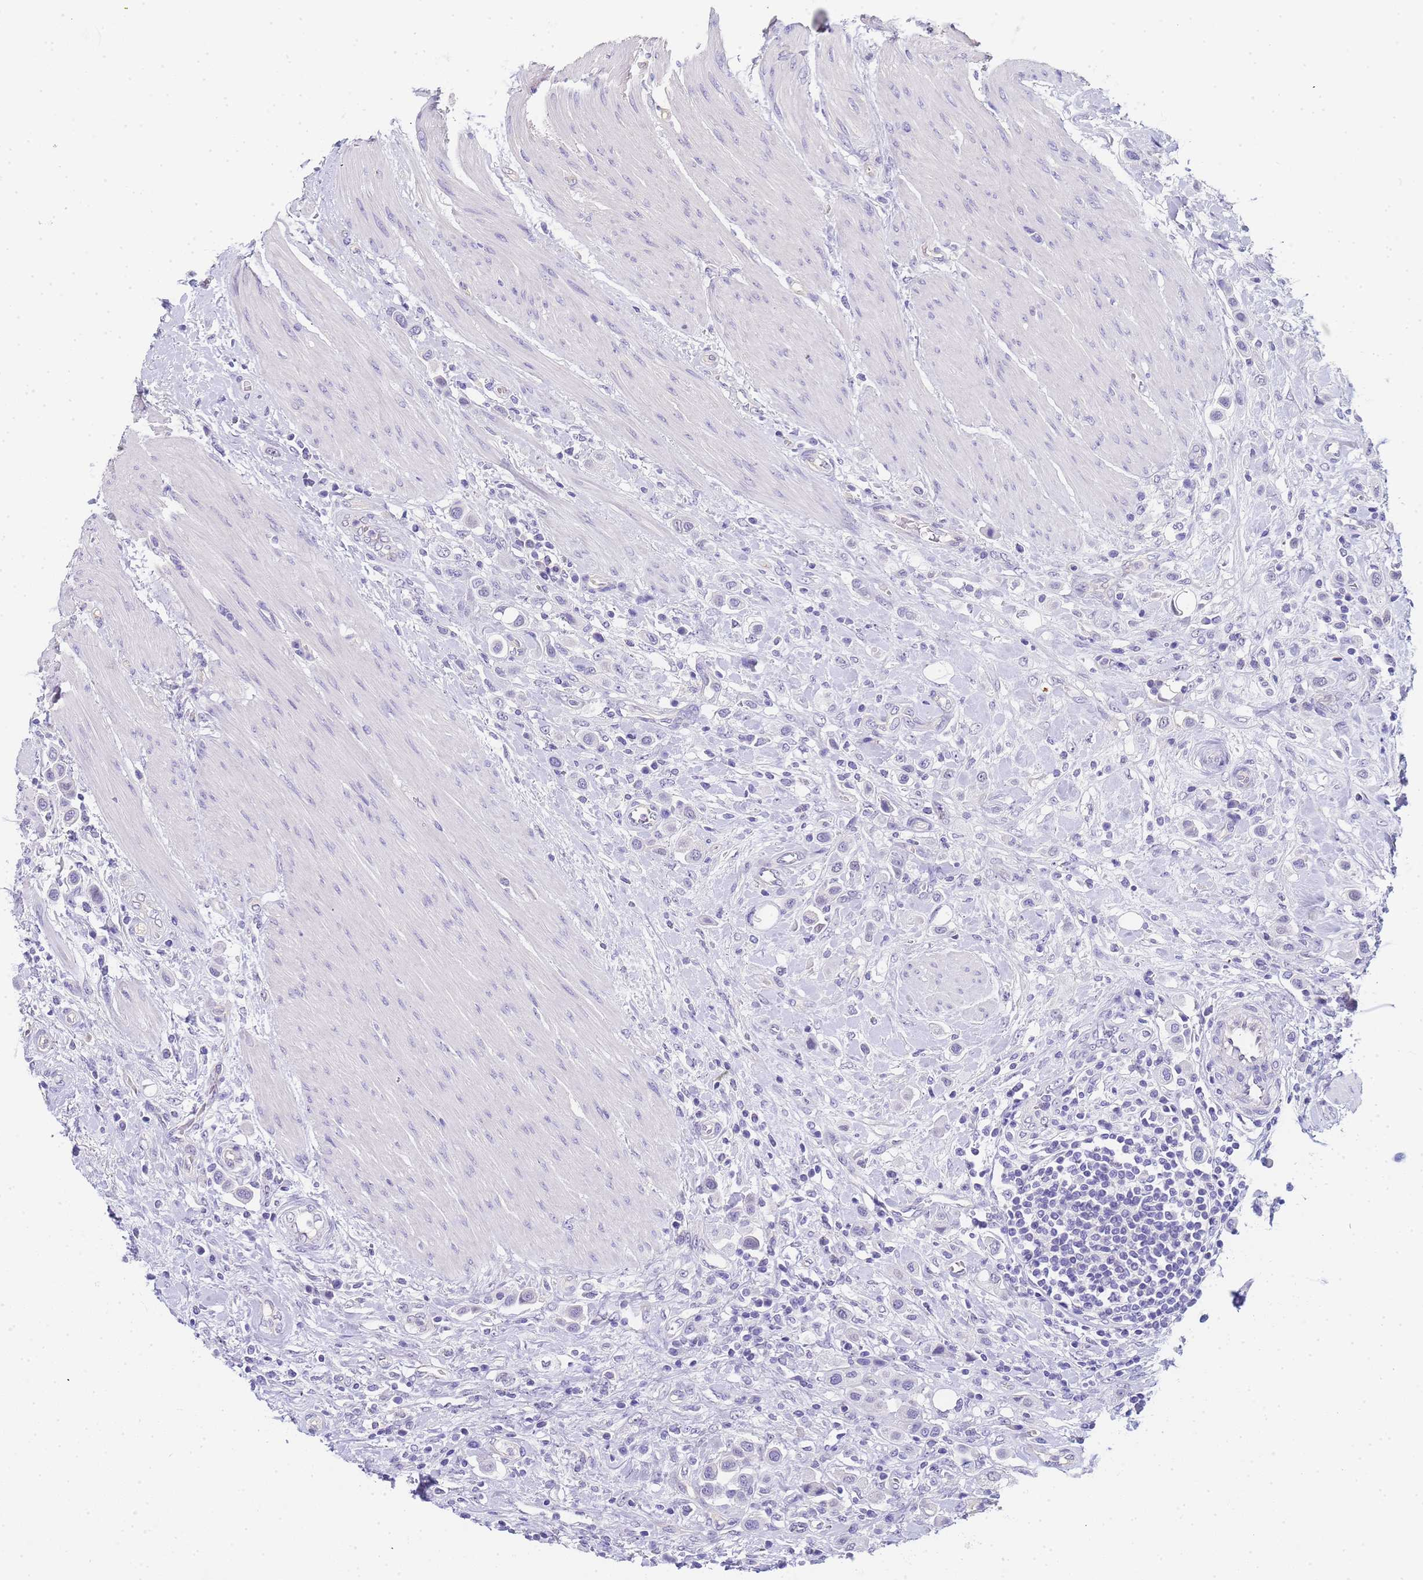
{"staining": {"intensity": "negative", "quantity": "none", "location": "none"}, "tissue": "urothelial cancer", "cell_type": "Tumor cells", "image_type": "cancer", "snomed": [{"axis": "morphology", "description": "Urothelial carcinoma, High grade"}, {"axis": "topography", "description": "Urinary bladder"}], "caption": "Tumor cells are negative for brown protein staining in high-grade urothelial carcinoma. (DAB (3,3'-diaminobenzidine) IHC, high magnification).", "gene": "CTRC", "patient": {"sex": "male", "age": 50}}